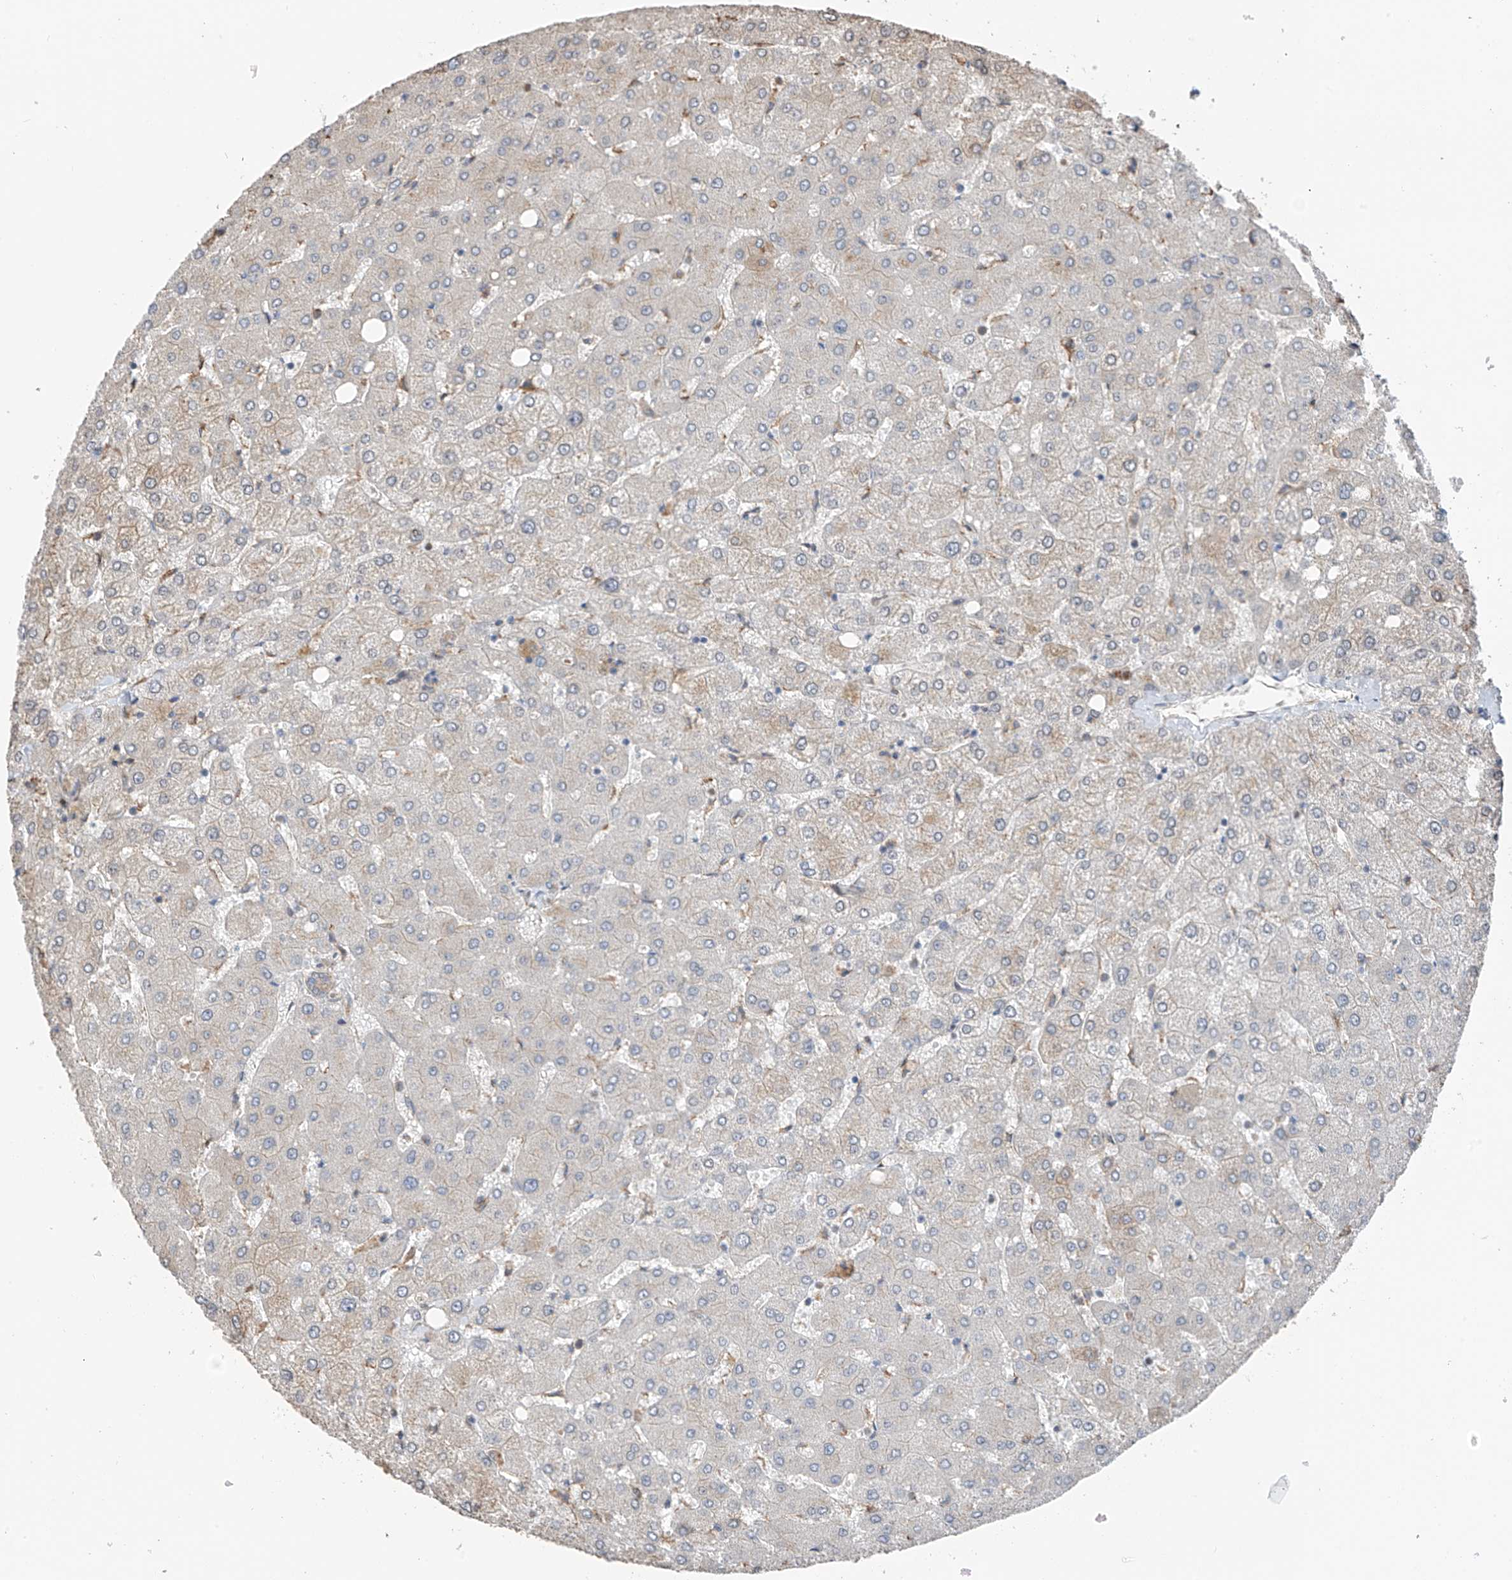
{"staining": {"intensity": "negative", "quantity": "none", "location": "none"}, "tissue": "liver", "cell_type": "Cholangiocytes", "image_type": "normal", "snomed": [{"axis": "morphology", "description": "Normal tissue, NOS"}, {"axis": "topography", "description": "Liver"}], "caption": "DAB immunohistochemical staining of unremarkable human liver exhibits no significant expression in cholangiocytes.", "gene": "ZNF189", "patient": {"sex": "female", "age": 54}}